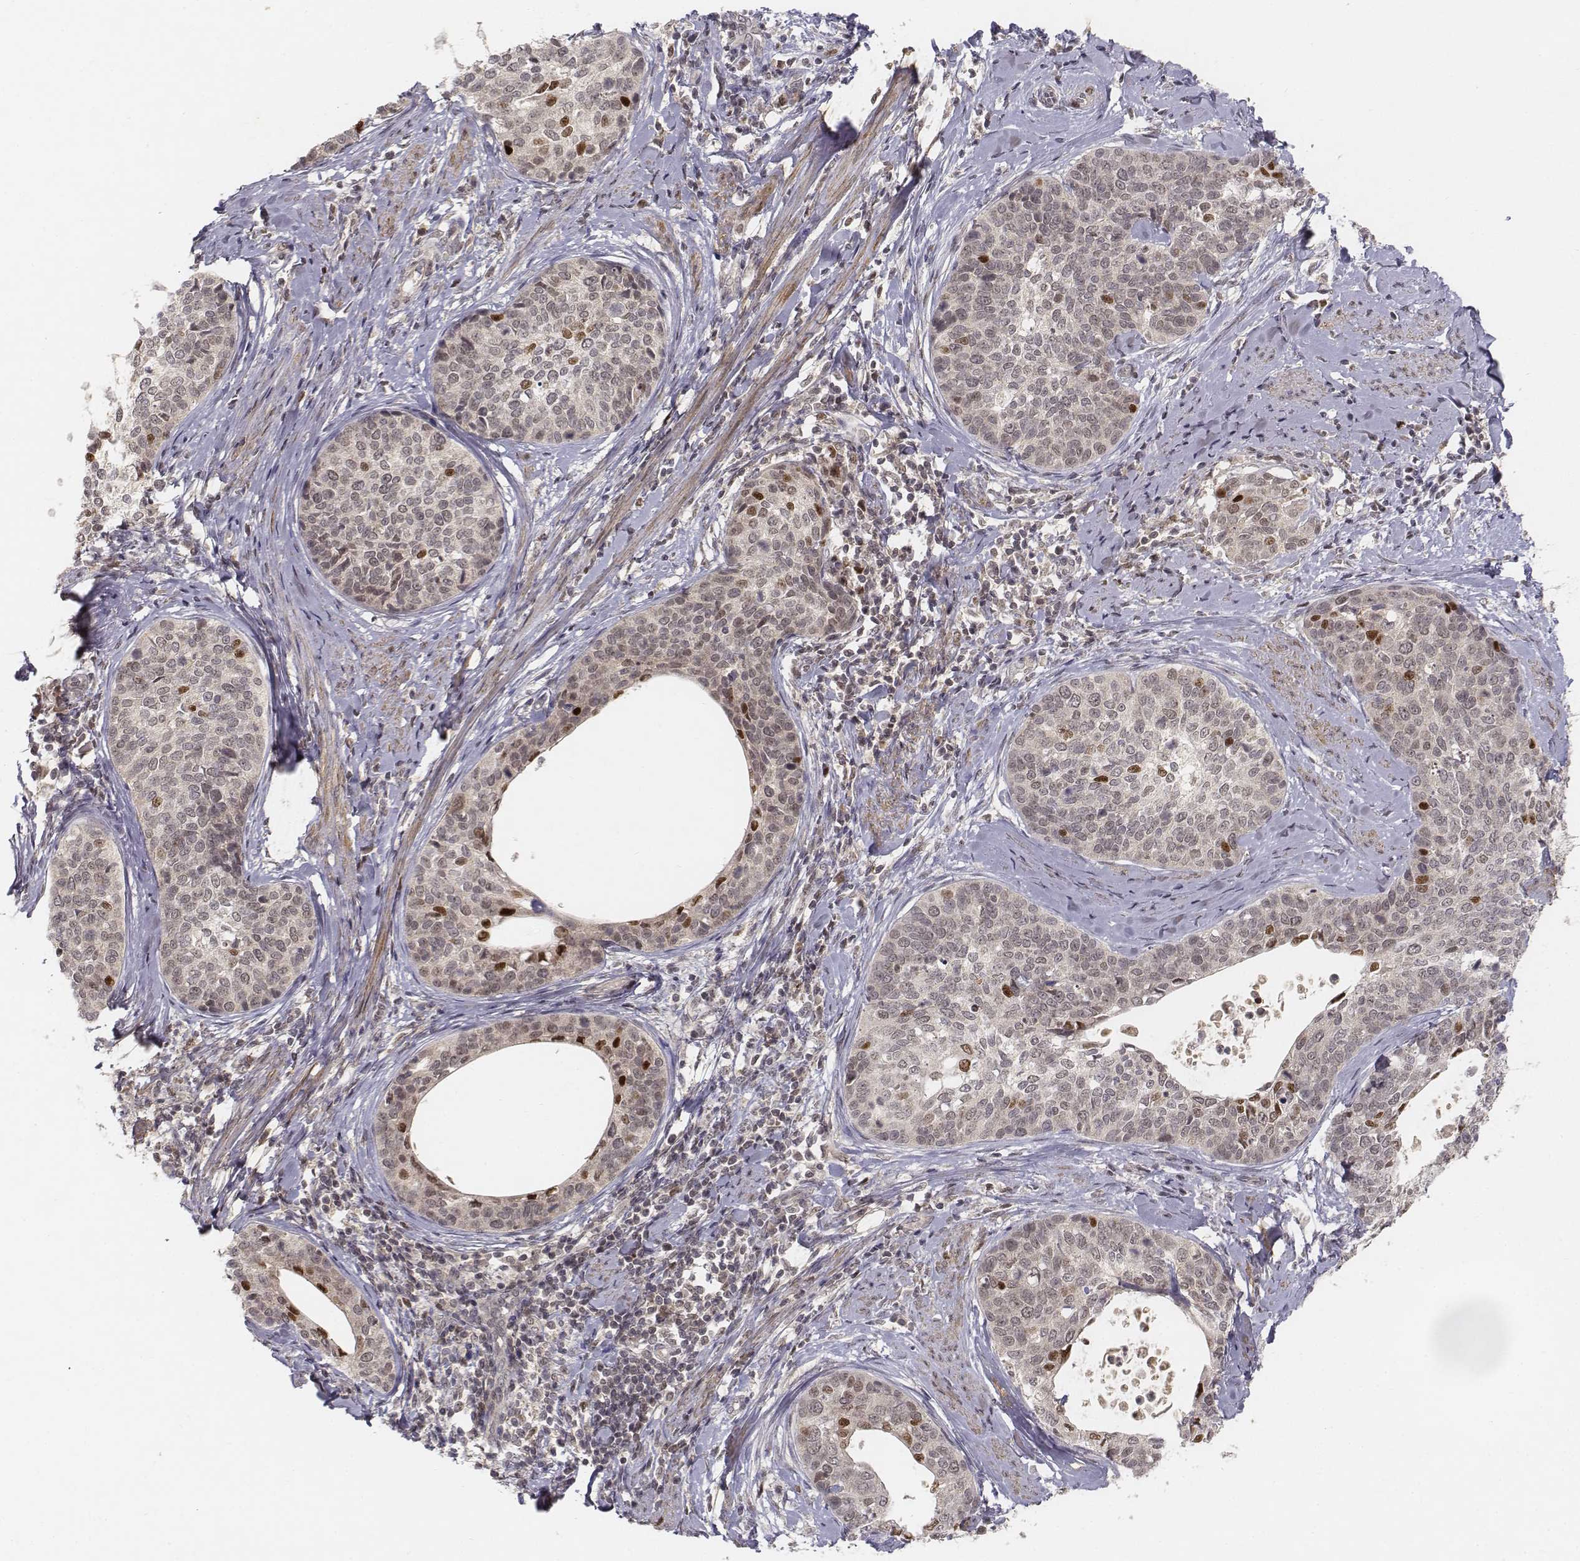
{"staining": {"intensity": "strong", "quantity": "<25%", "location": "nuclear"}, "tissue": "cervical cancer", "cell_type": "Tumor cells", "image_type": "cancer", "snomed": [{"axis": "morphology", "description": "Squamous cell carcinoma, NOS"}, {"axis": "topography", "description": "Cervix"}], "caption": "The histopathology image demonstrates staining of cervical cancer, revealing strong nuclear protein staining (brown color) within tumor cells.", "gene": "FANCD2", "patient": {"sex": "female", "age": 69}}